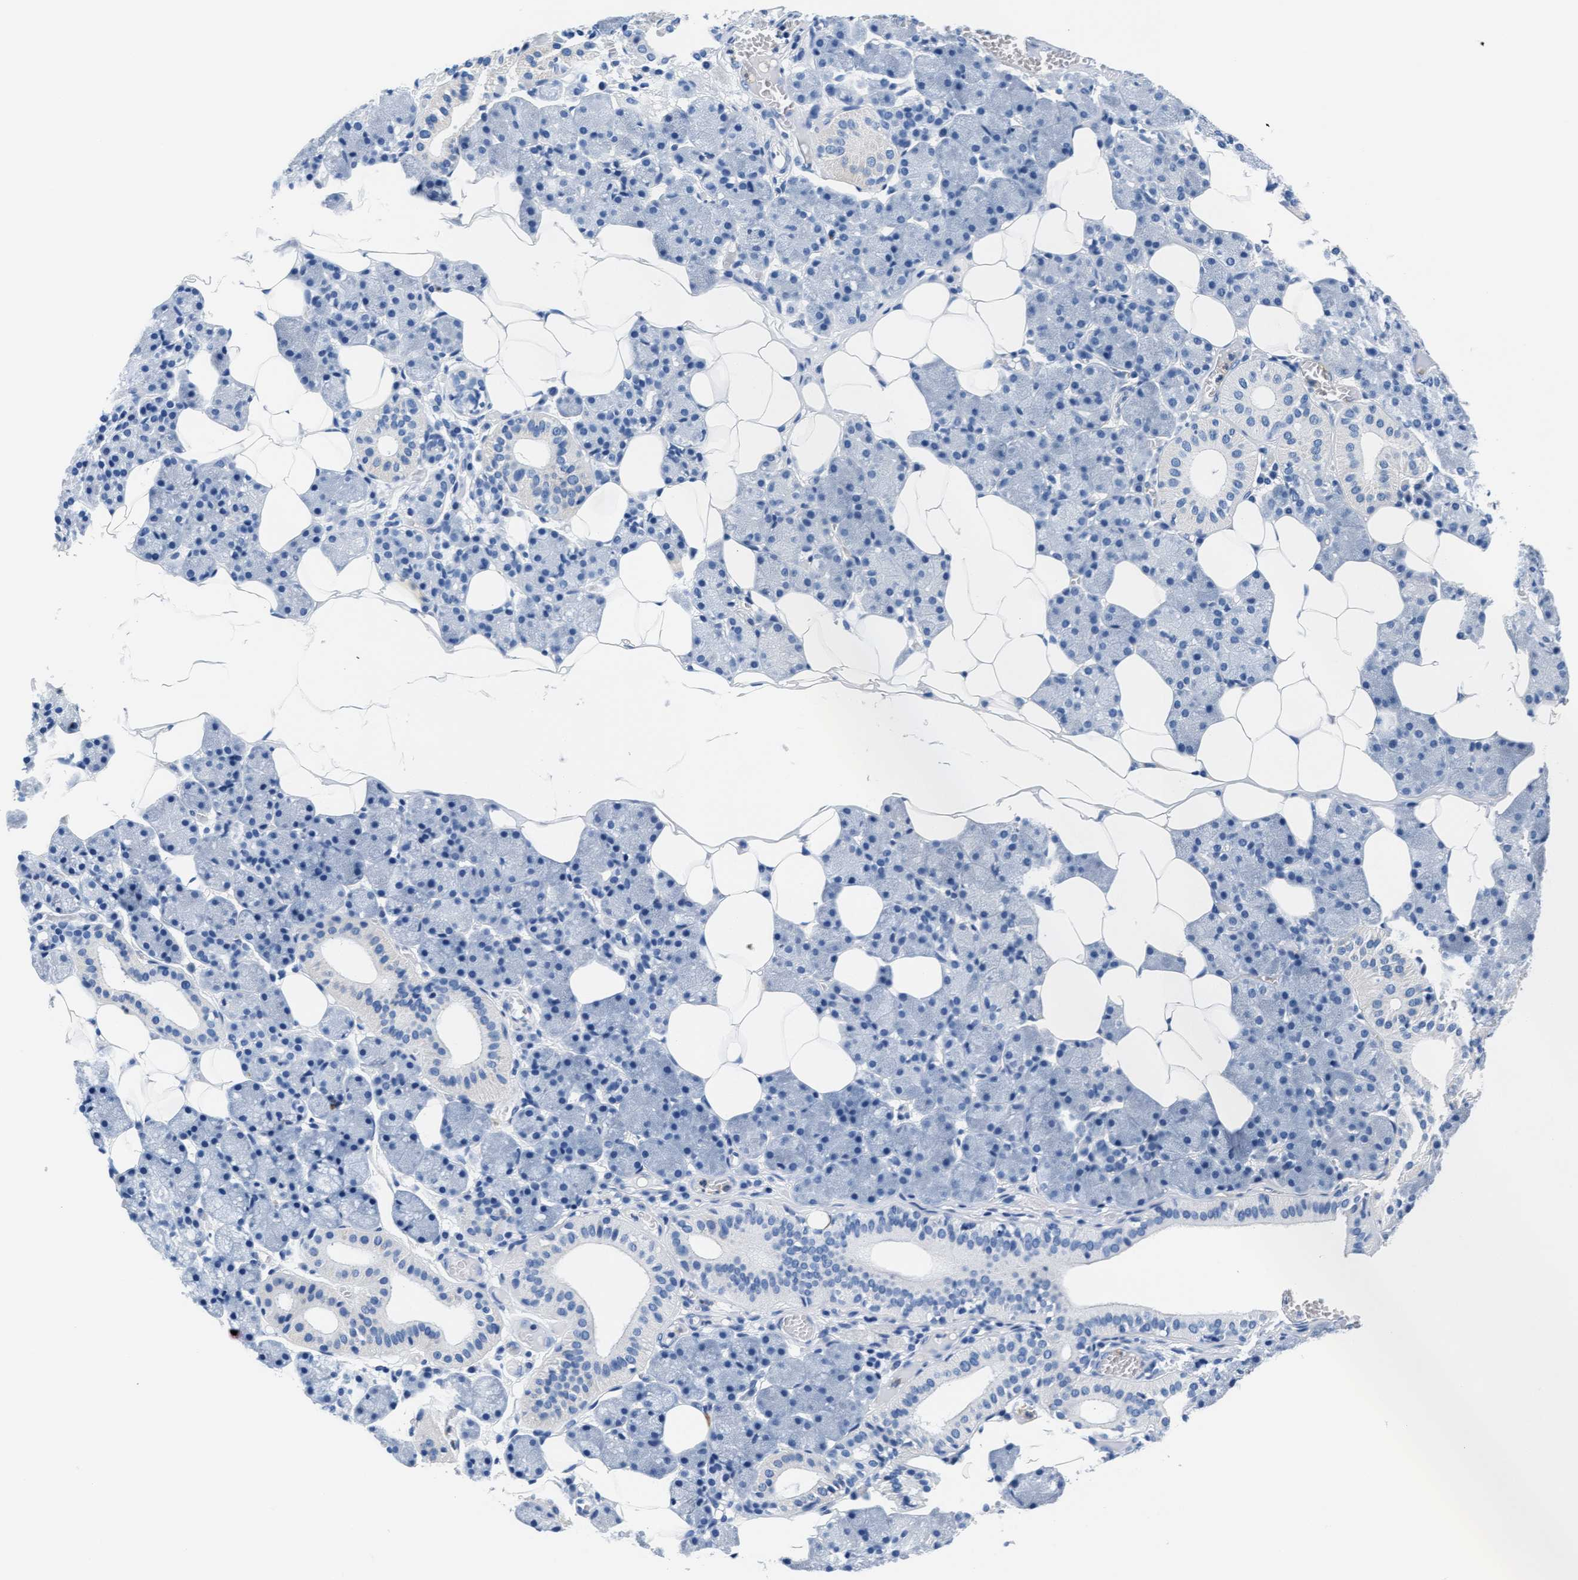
{"staining": {"intensity": "negative", "quantity": "none", "location": "none"}, "tissue": "salivary gland", "cell_type": "Glandular cells", "image_type": "normal", "snomed": [{"axis": "morphology", "description": "Normal tissue, NOS"}, {"axis": "topography", "description": "Salivary gland"}], "caption": "Salivary gland was stained to show a protein in brown. There is no significant positivity in glandular cells. (Immunohistochemistry (ihc), brightfield microscopy, high magnification).", "gene": "MMP8", "patient": {"sex": "female", "age": 33}}